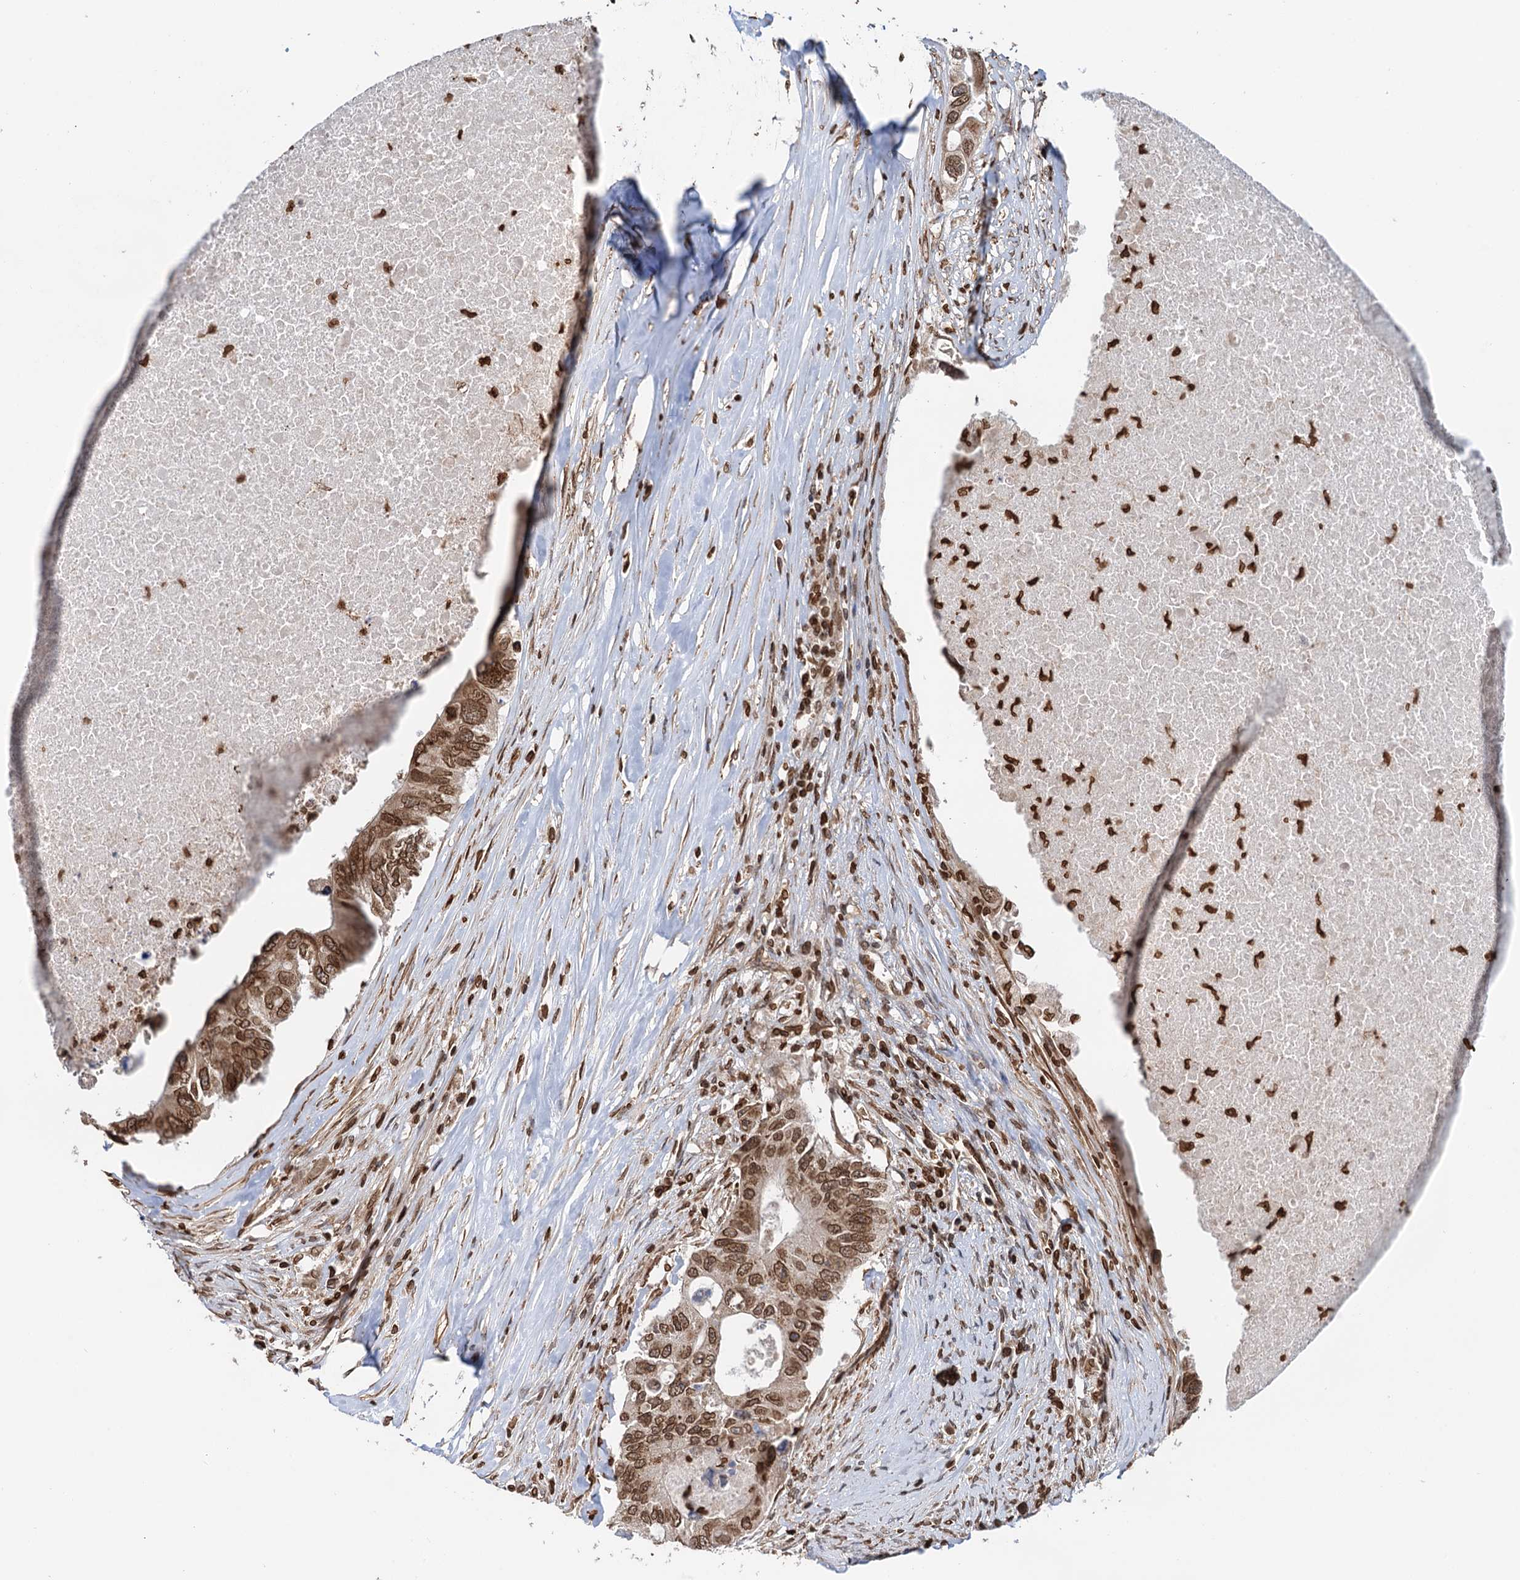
{"staining": {"intensity": "moderate", "quantity": ">75%", "location": "nuclear"}, "tissue": "colorectal cancer", "cell_type": "Tumor cells", "image_type": "cancer", "snomed": [{"axis": "morphology", "description": "Adenocarcinoma, NOS"}, {"axis": "topography", "description": "Colon"}], "caption": "Protein staining of colorectal cancer tissue shows moderate nuclear positivity in about >75% of tumor cells. (IHC, brightfield microscopy, high magnification).", "gene": "ZC3H13", "patient": {"sex": "male", "age": 71}}